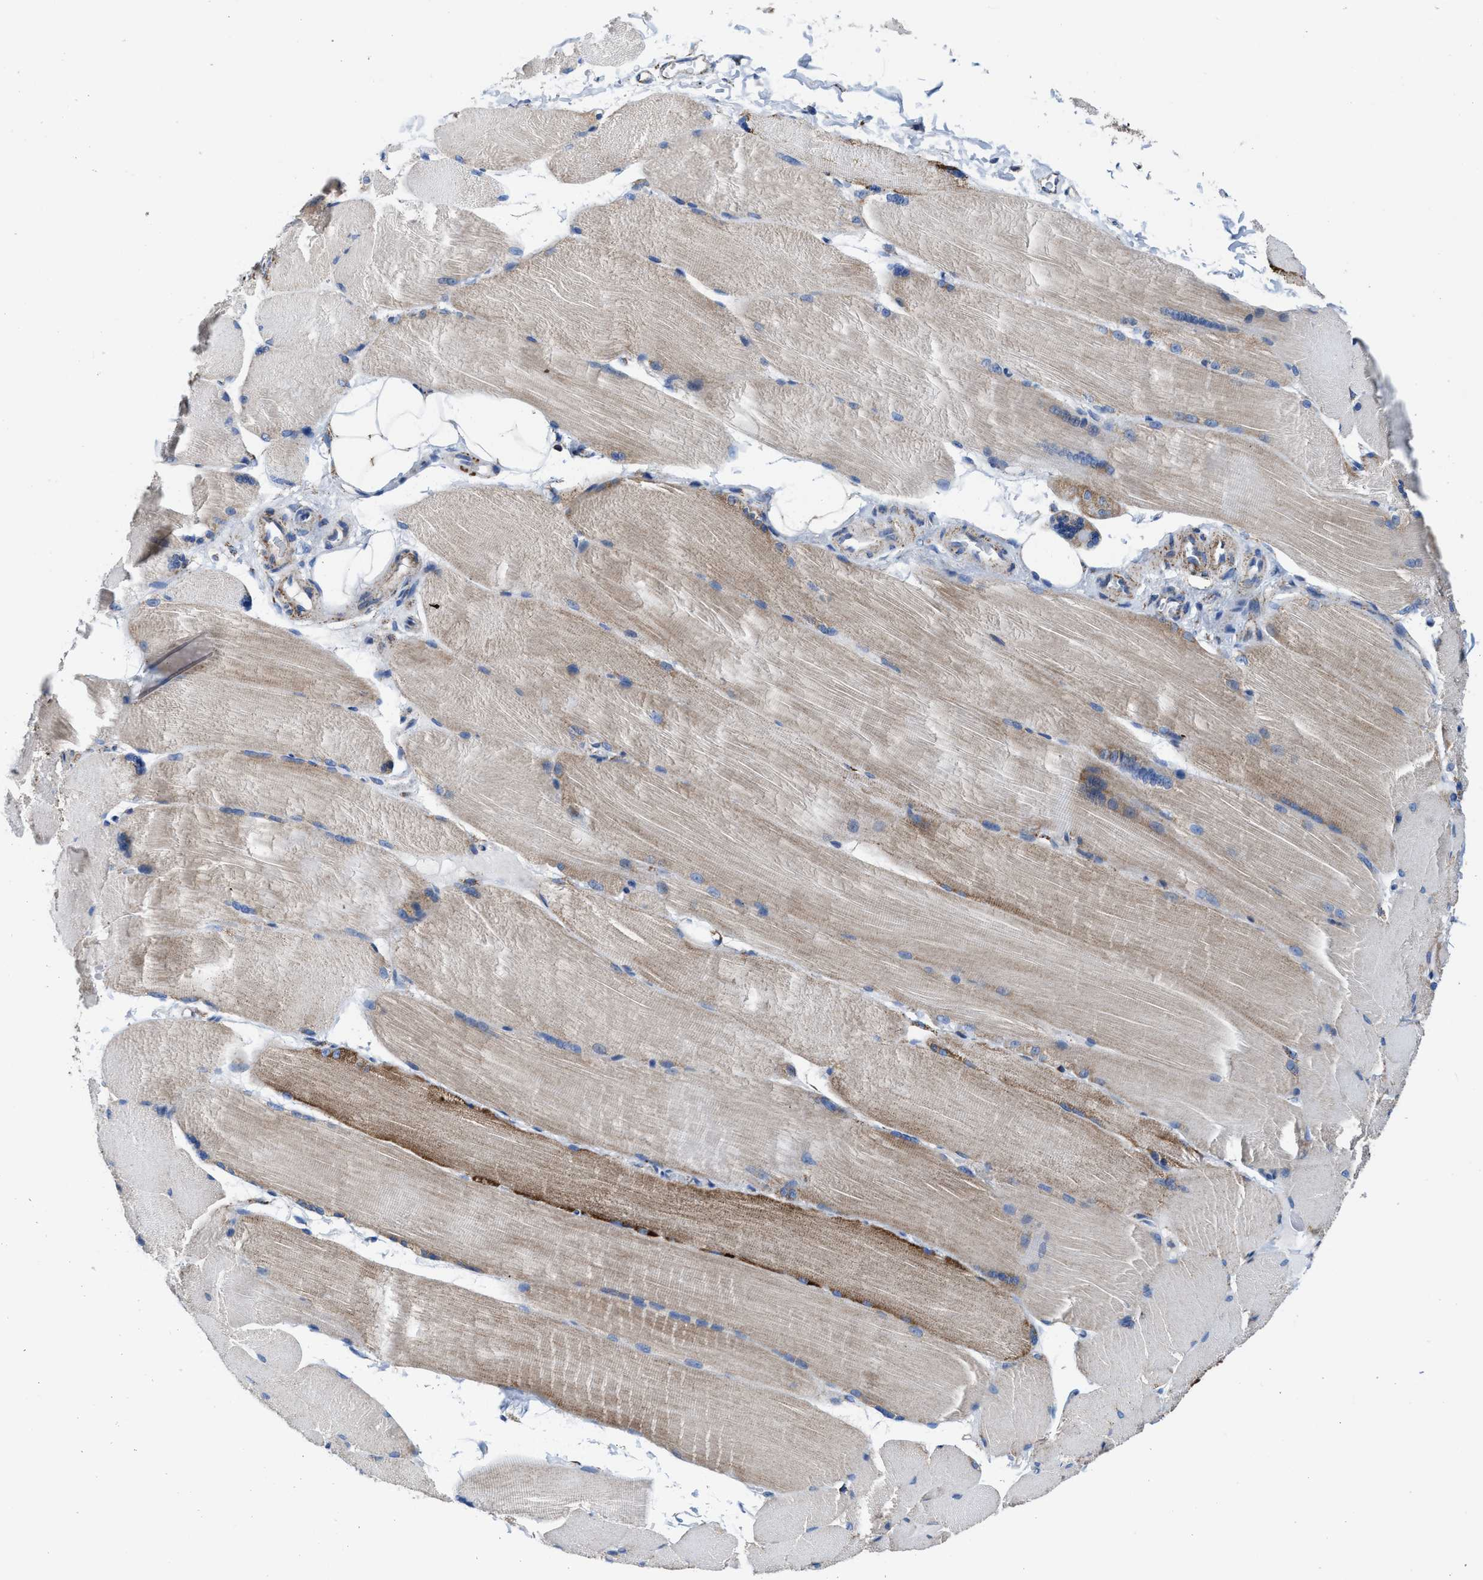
{"staining": {"intensity": "moderate", "quantity": "<25%", "location": "cytoplasmic/membranous"}, "tissue": "skeletal muscle", "cell_type": "Myocytes", "image_type": "normal", "snomed": [{"axis": "morphology", "description": "Normal tissue, NOS"}, {"axis": "topography", "description": "Skin"}, {"axis": "topography", "description": "Skeletal muscle"}], "caption": "Immunohistochemistry (IHC) staining of unremarkable skeletal muscle, which displays low levels of moderate cytoplasmic/membranous expression in about <25% of myocytes indicating moderate cytoplasmic/membranous protein staining. The staining was performed using DAB (brown) for protein detection and nuclei were counterstained in hematoxylin (blue).", "gene": "ALDH1B1", "patient": {"sex": "male", "age": 83}}